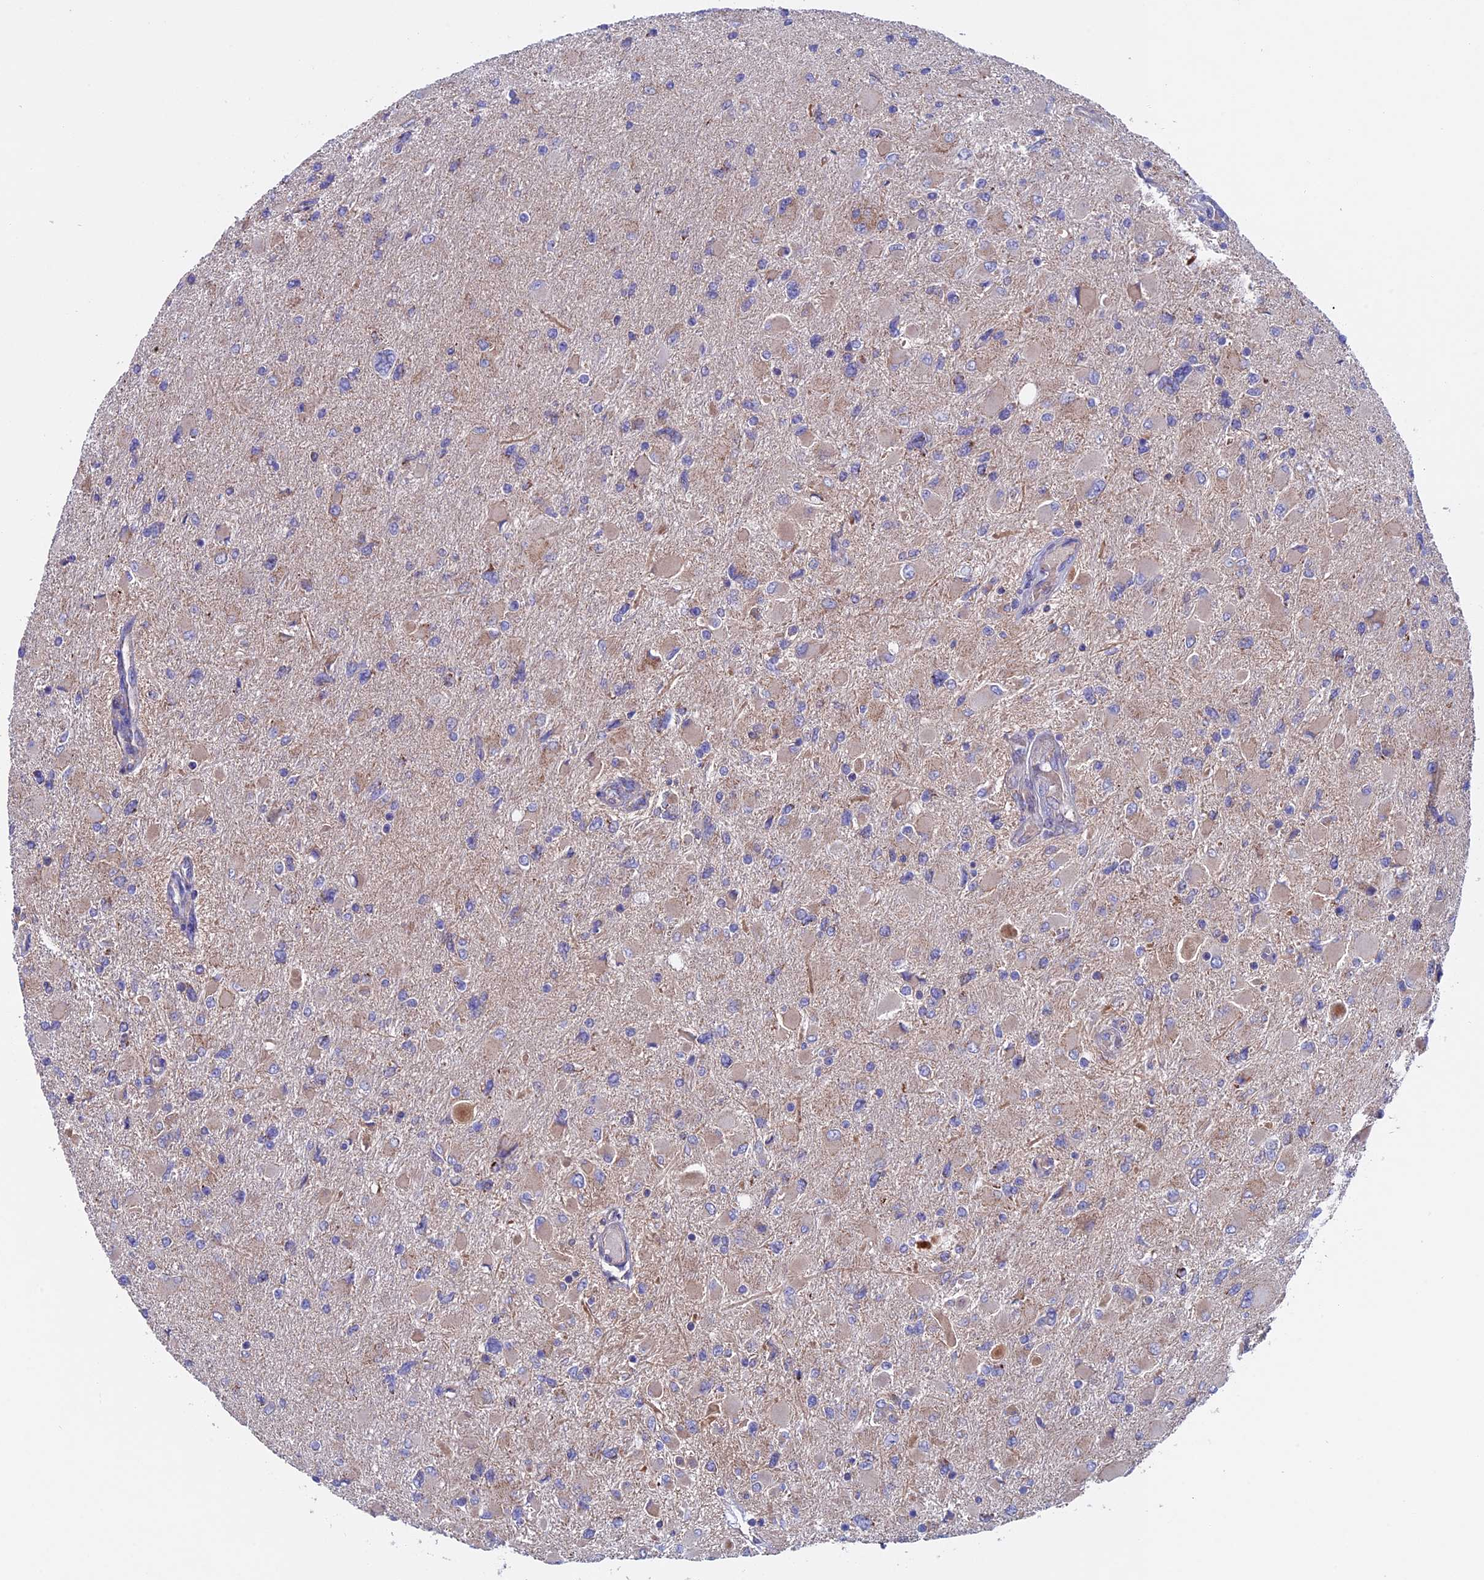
{"staining": {"intensity": "negative", "quantity": "none", "location": "none"}, "tissue": "glioma", "cell_type": "Tumor cells", "image_type": "cancer", "snomed": [{"axis": "morphology", "description": "Glioma, malignant, High grade"}, {"axis": "topography", "description": "Cerebral cortex"}], "caption": "Tumor cells show no significant protein expression in glioma.", "gene": "SLC15A5", "patient": {"sex": "female", "age": 36}}